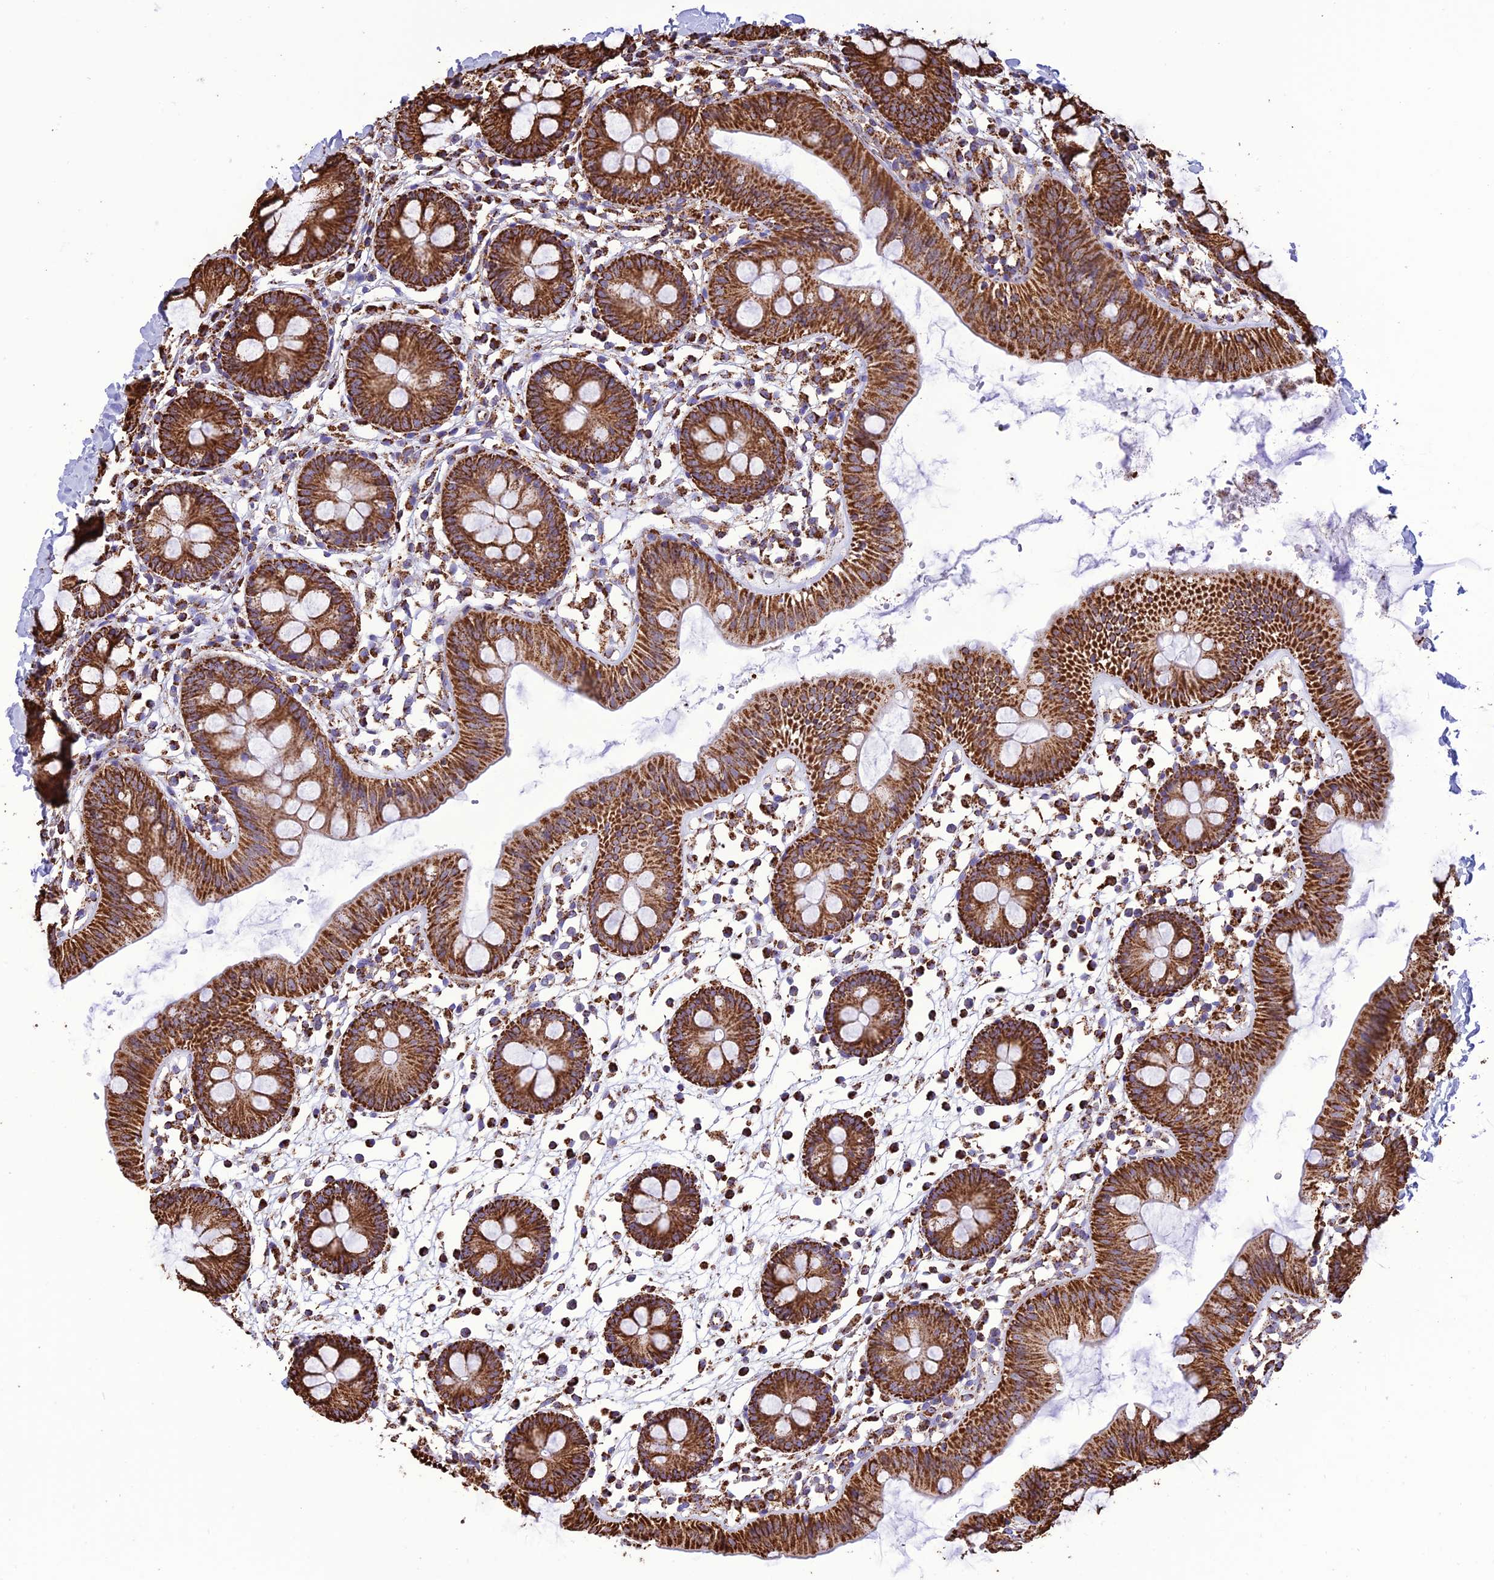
{"staining": {"intensity": "moderate", "quantity": ">75%", "location": "cytoplasmic/membranous"}, "tissue": "colon", "cell_type": "Endothelial cells", "image_type": "normal", "snomed": [{"axis": "morphology", "description": "Normal tissue, NOS"}, {"axis": "topography", "description": "Colon"}], "caption": "Protein staining reveals moderate cytoplasmic/membranous staining in approximately >75% of endothelial cells in unremarkable colon. (DAB (3,3'-diaminobenzidine) IHC, brown staining for protein, blue staining for nuclei).", "gene": "NDUFAF1", "patient": {"sex": "male", "age": 56}}